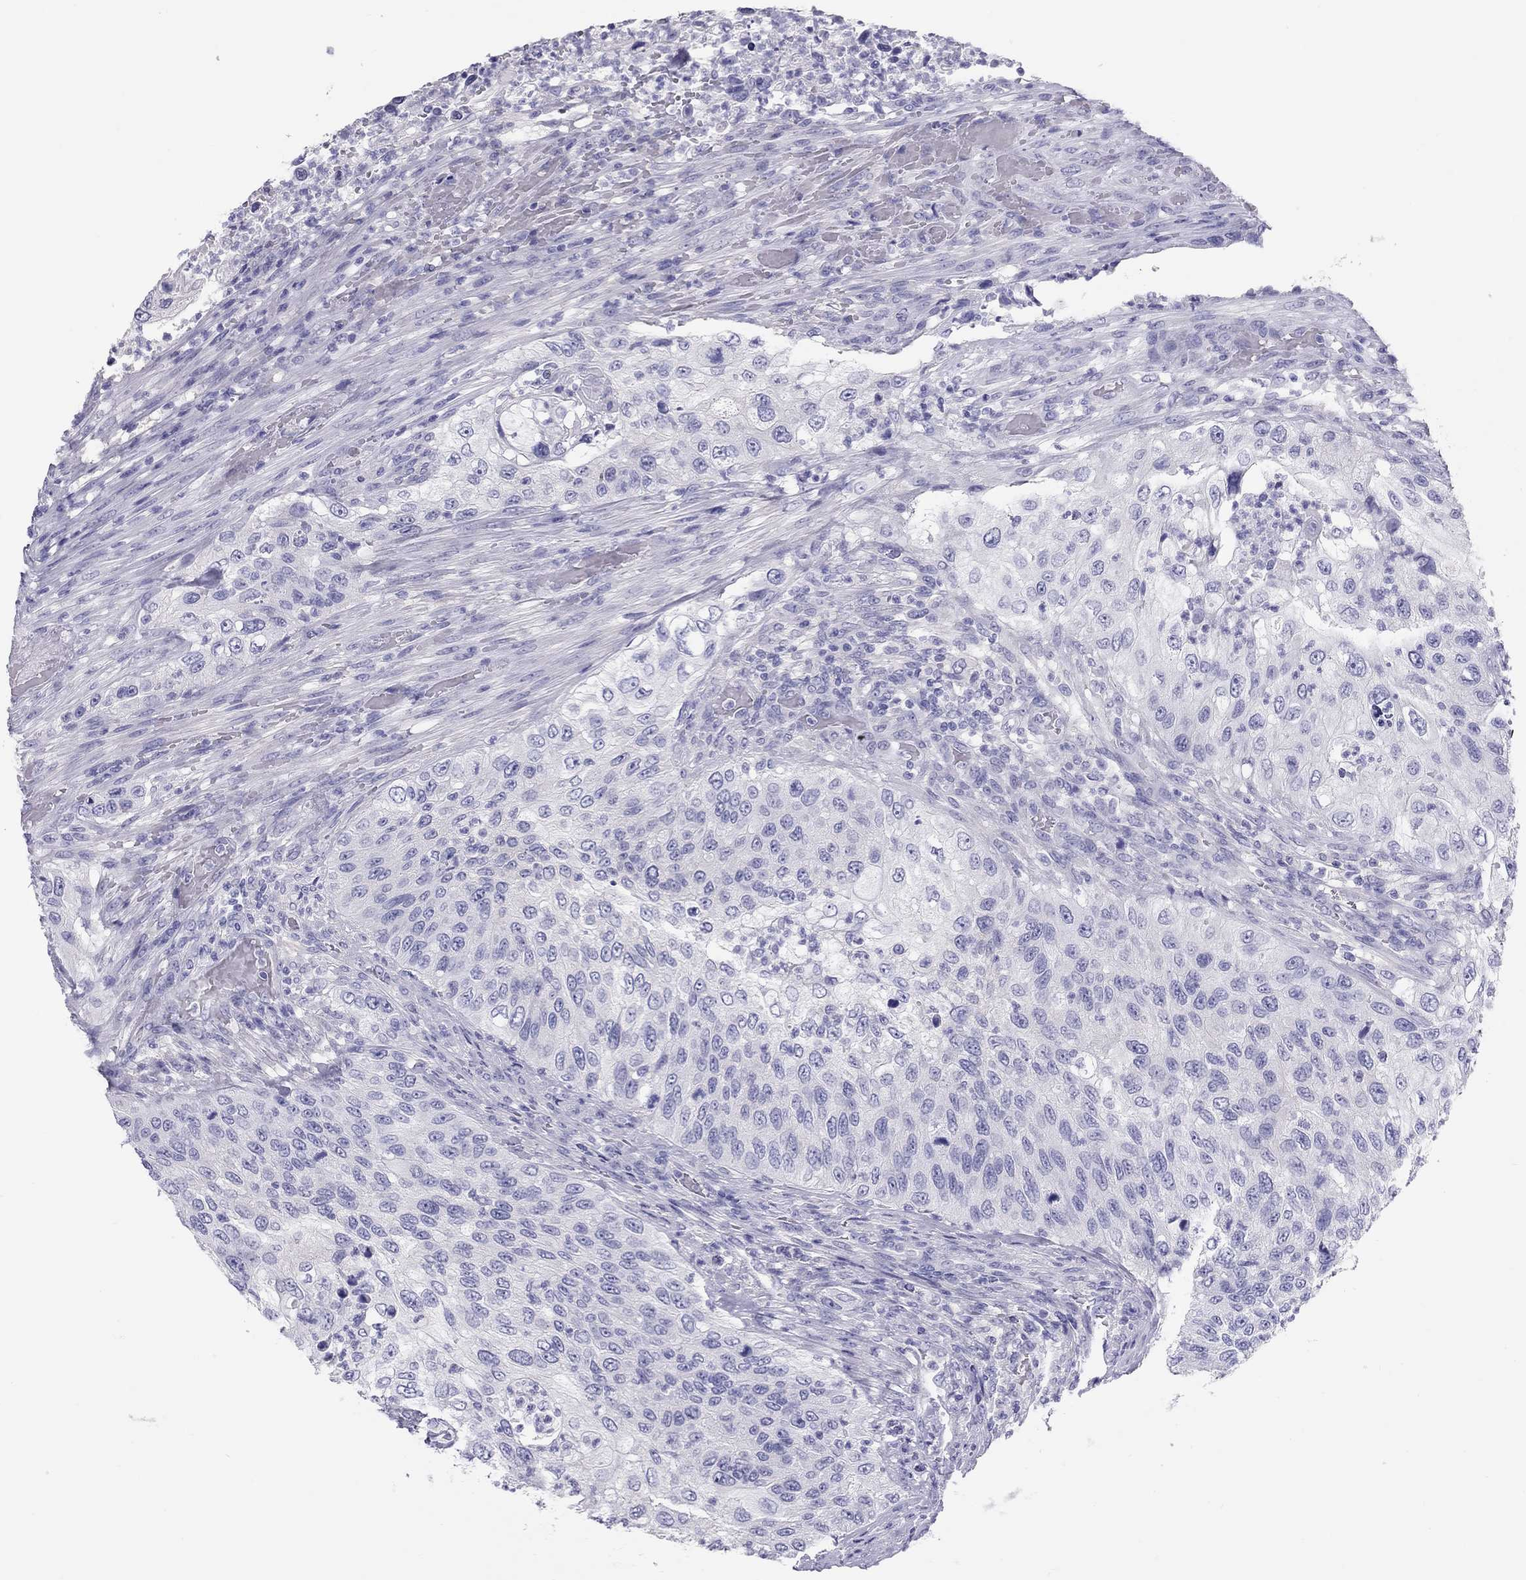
{"staining": {"intensity": "negative", "quantity": "none", "location": "none"}, "tissue": "urothelial cancer", "cell_type": "Tumor cells", "image_type": "cancer", "snomed": [{"axis": "morphology", "description": "Urothelial carcinoma, High grade"}, {"axis": "topography", "description": "Urinary bladder"}], "caption": "Tumor cells are negative for protein expression in human urothelial carcinoma (high-grade).", "gene": "PSMB11", "patient": {"sex": "female", "age": 60}}